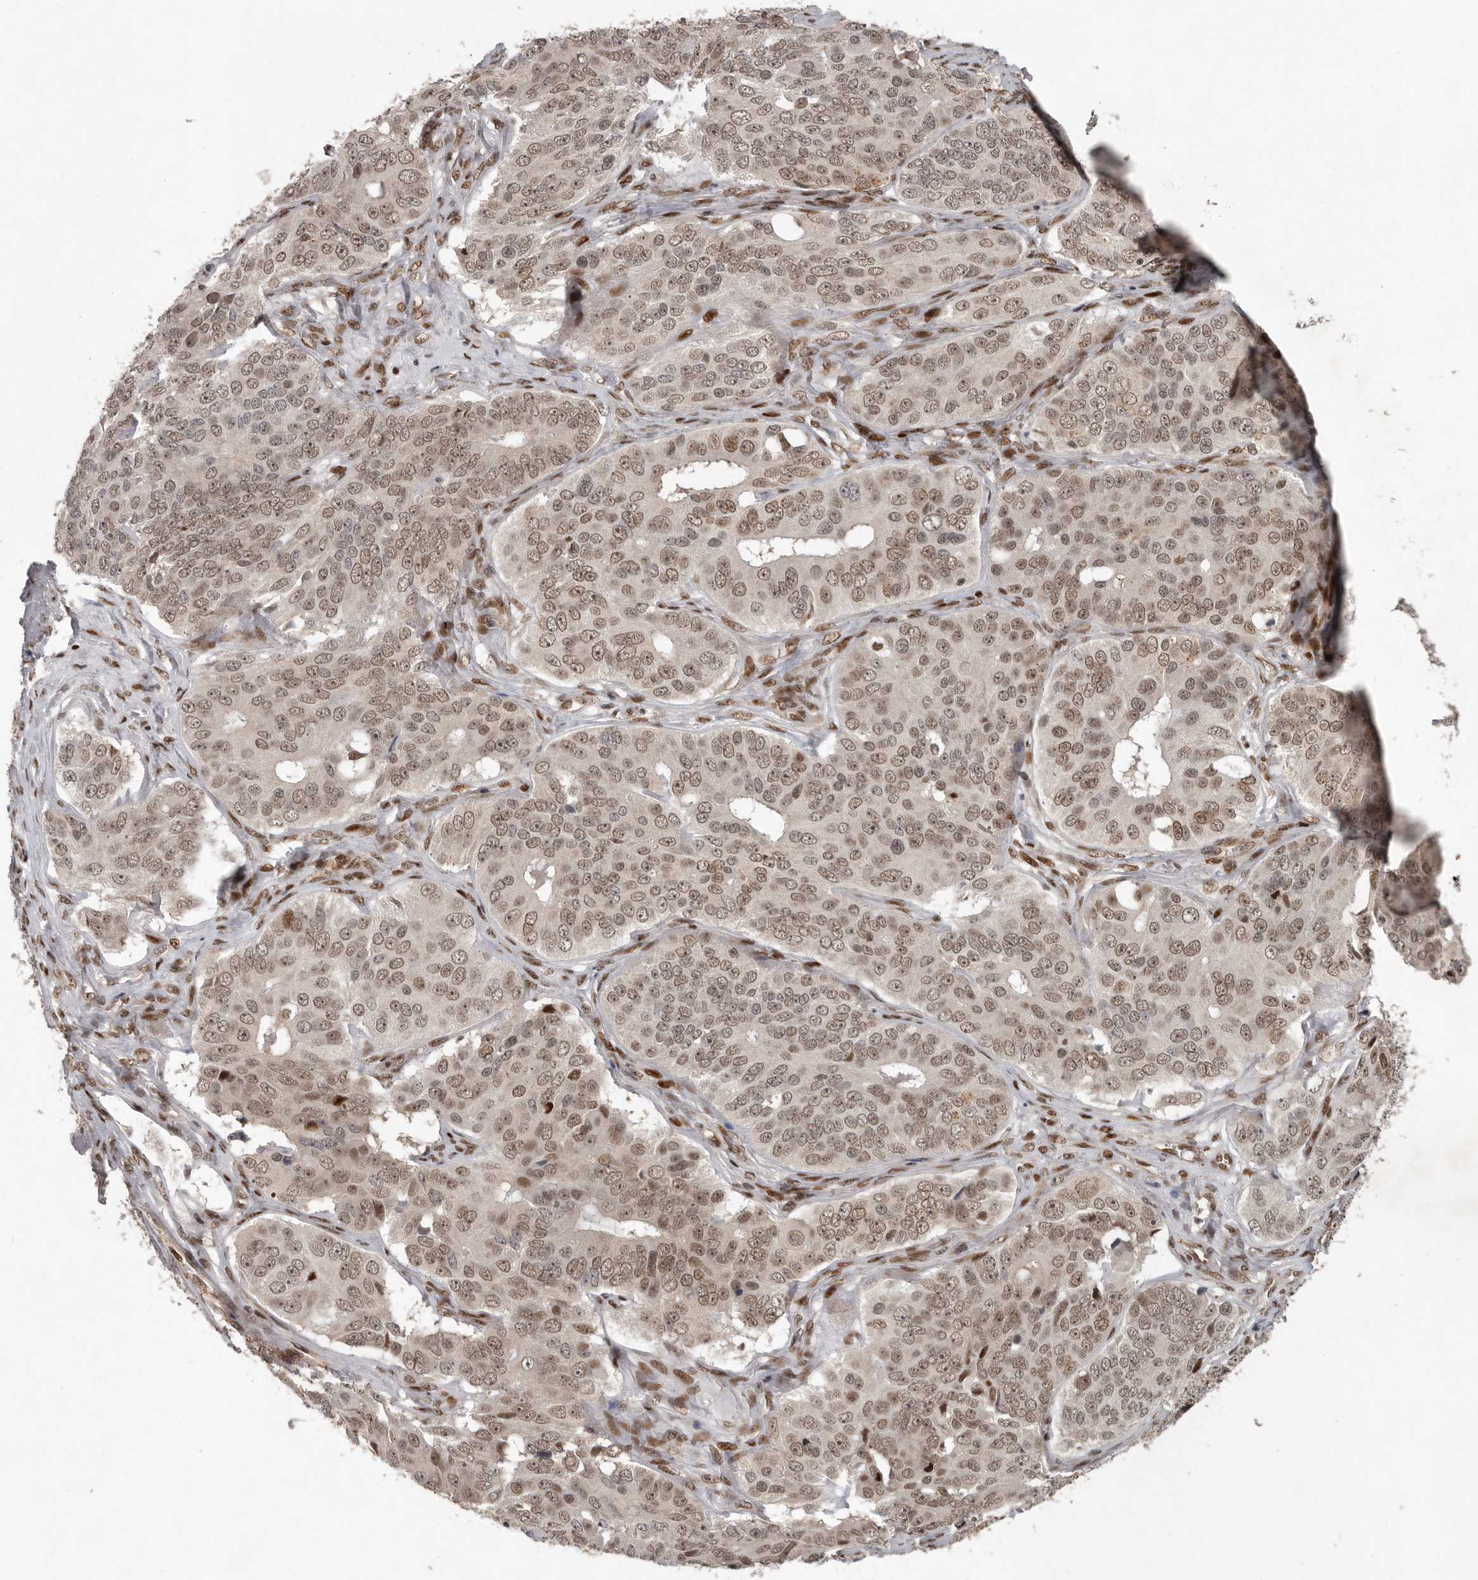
{"staining": {"intensity": "moderate", "quantity": ">75%", "location": "nuclear"}, "tissue": "ovarian cancer", "cell_type": "Tumor cells", "image_type": "cancer", "snomed": [{"axis": "morphology", "description": "Carcinoma, endometroid"}, {"axis": "topography", "description": "Ovary"}], "caption": "Protein staining of endometroid carcinoma (ovarian) tissue demonstrates moderate nuclear staining in approximately >75% of tumor cells.", "gene": "CDC27", "patient": {"sex": "female", "age": 51}}